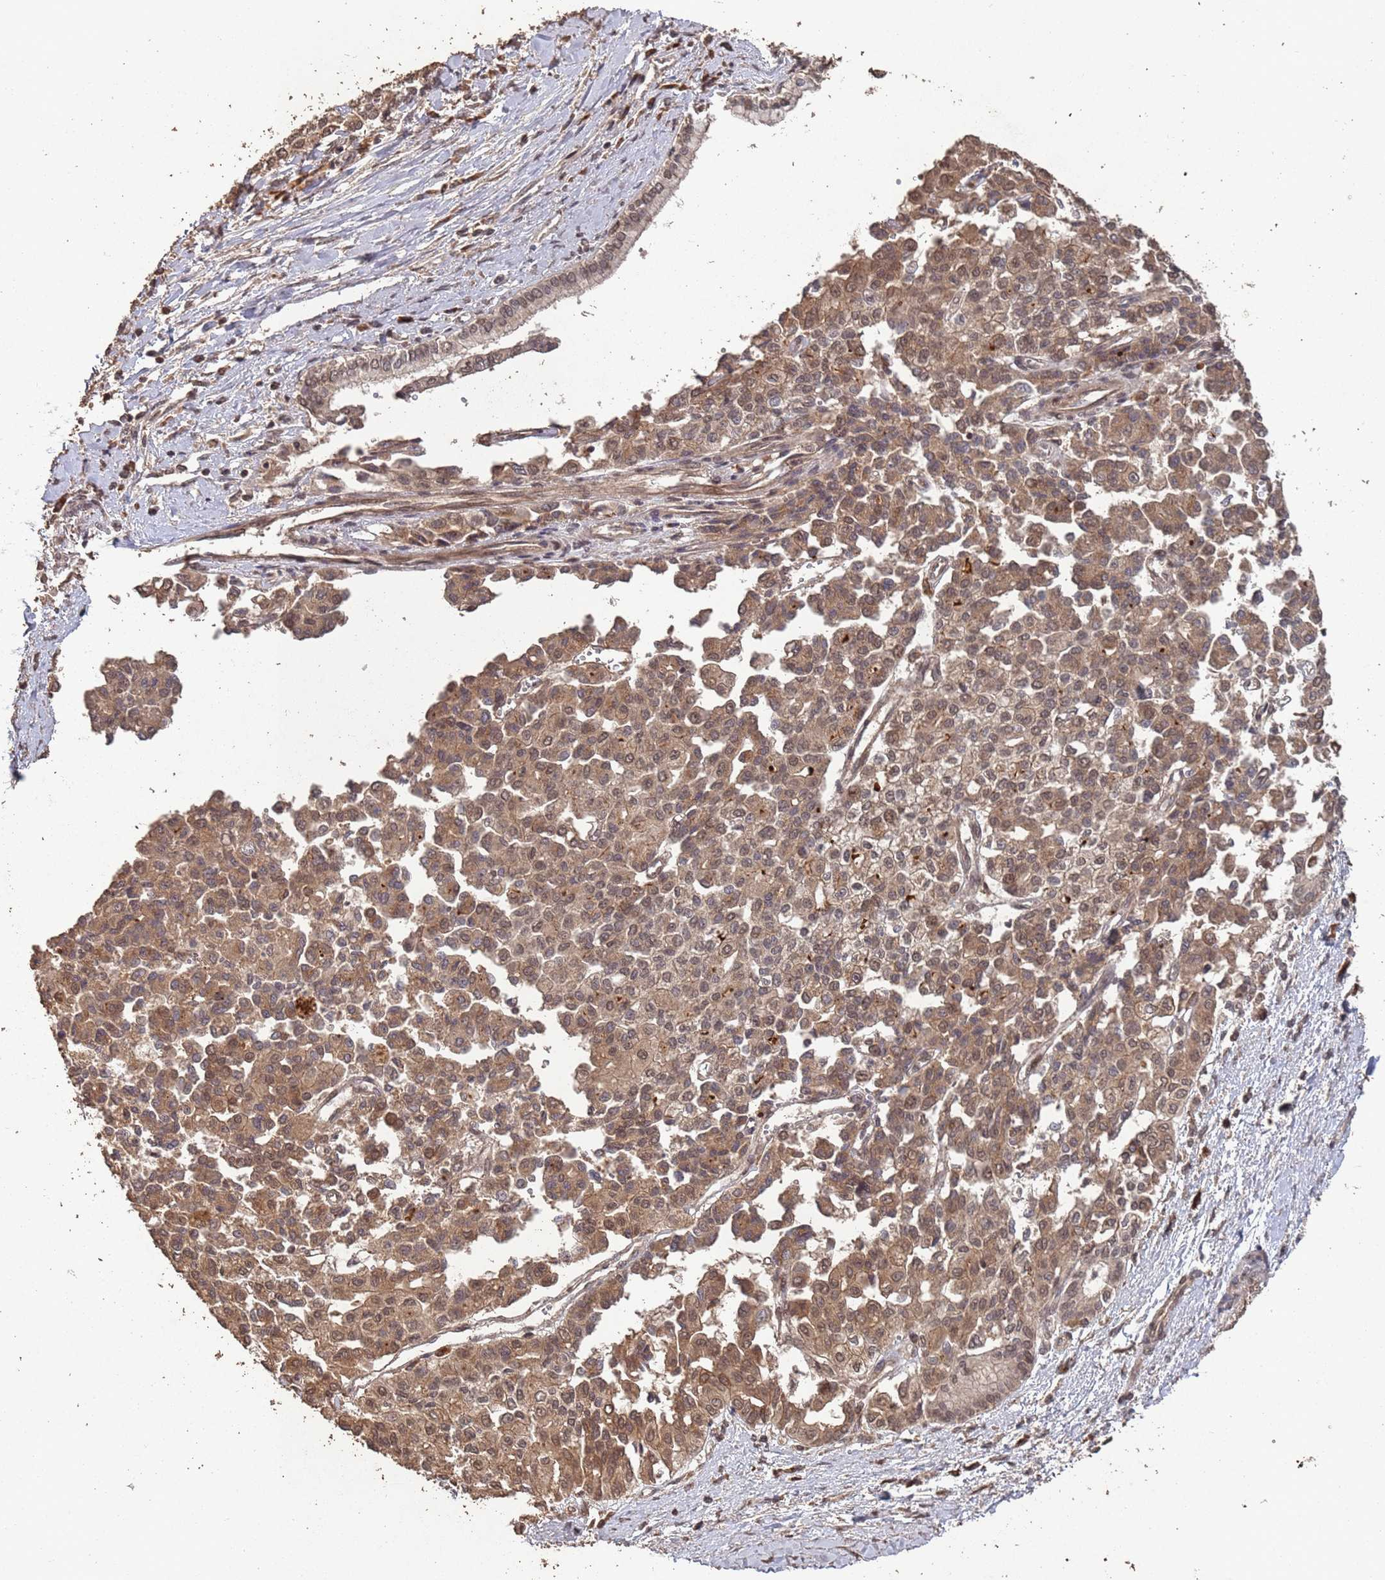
{"staining": {"intensity": "moderate", "quantity": ">75%", "location": "cytoplasmic/membranous,nuclear"}, "tissue": "liver cancer", "cell_type": "Tumor cells", "image_type": "cancer", "snomed": [{"axis": "morphology", "description": "Cholangiocarcinoma"}, {"axis": "topography", "description": "Liver"}], "caption": "Tumor cells show medium levels of moderate cytoplasmic/membranous and nuclear expression in approximately >75% of cells in liver cancer. Using DAB (3,3'-diaminobenzidine) (brown) and hematoxylin (blue) stains, captured at high magnification using brightfield microscopy.", "gene": "FRAT1", "patient": {"sex": "female", "age": 77}}